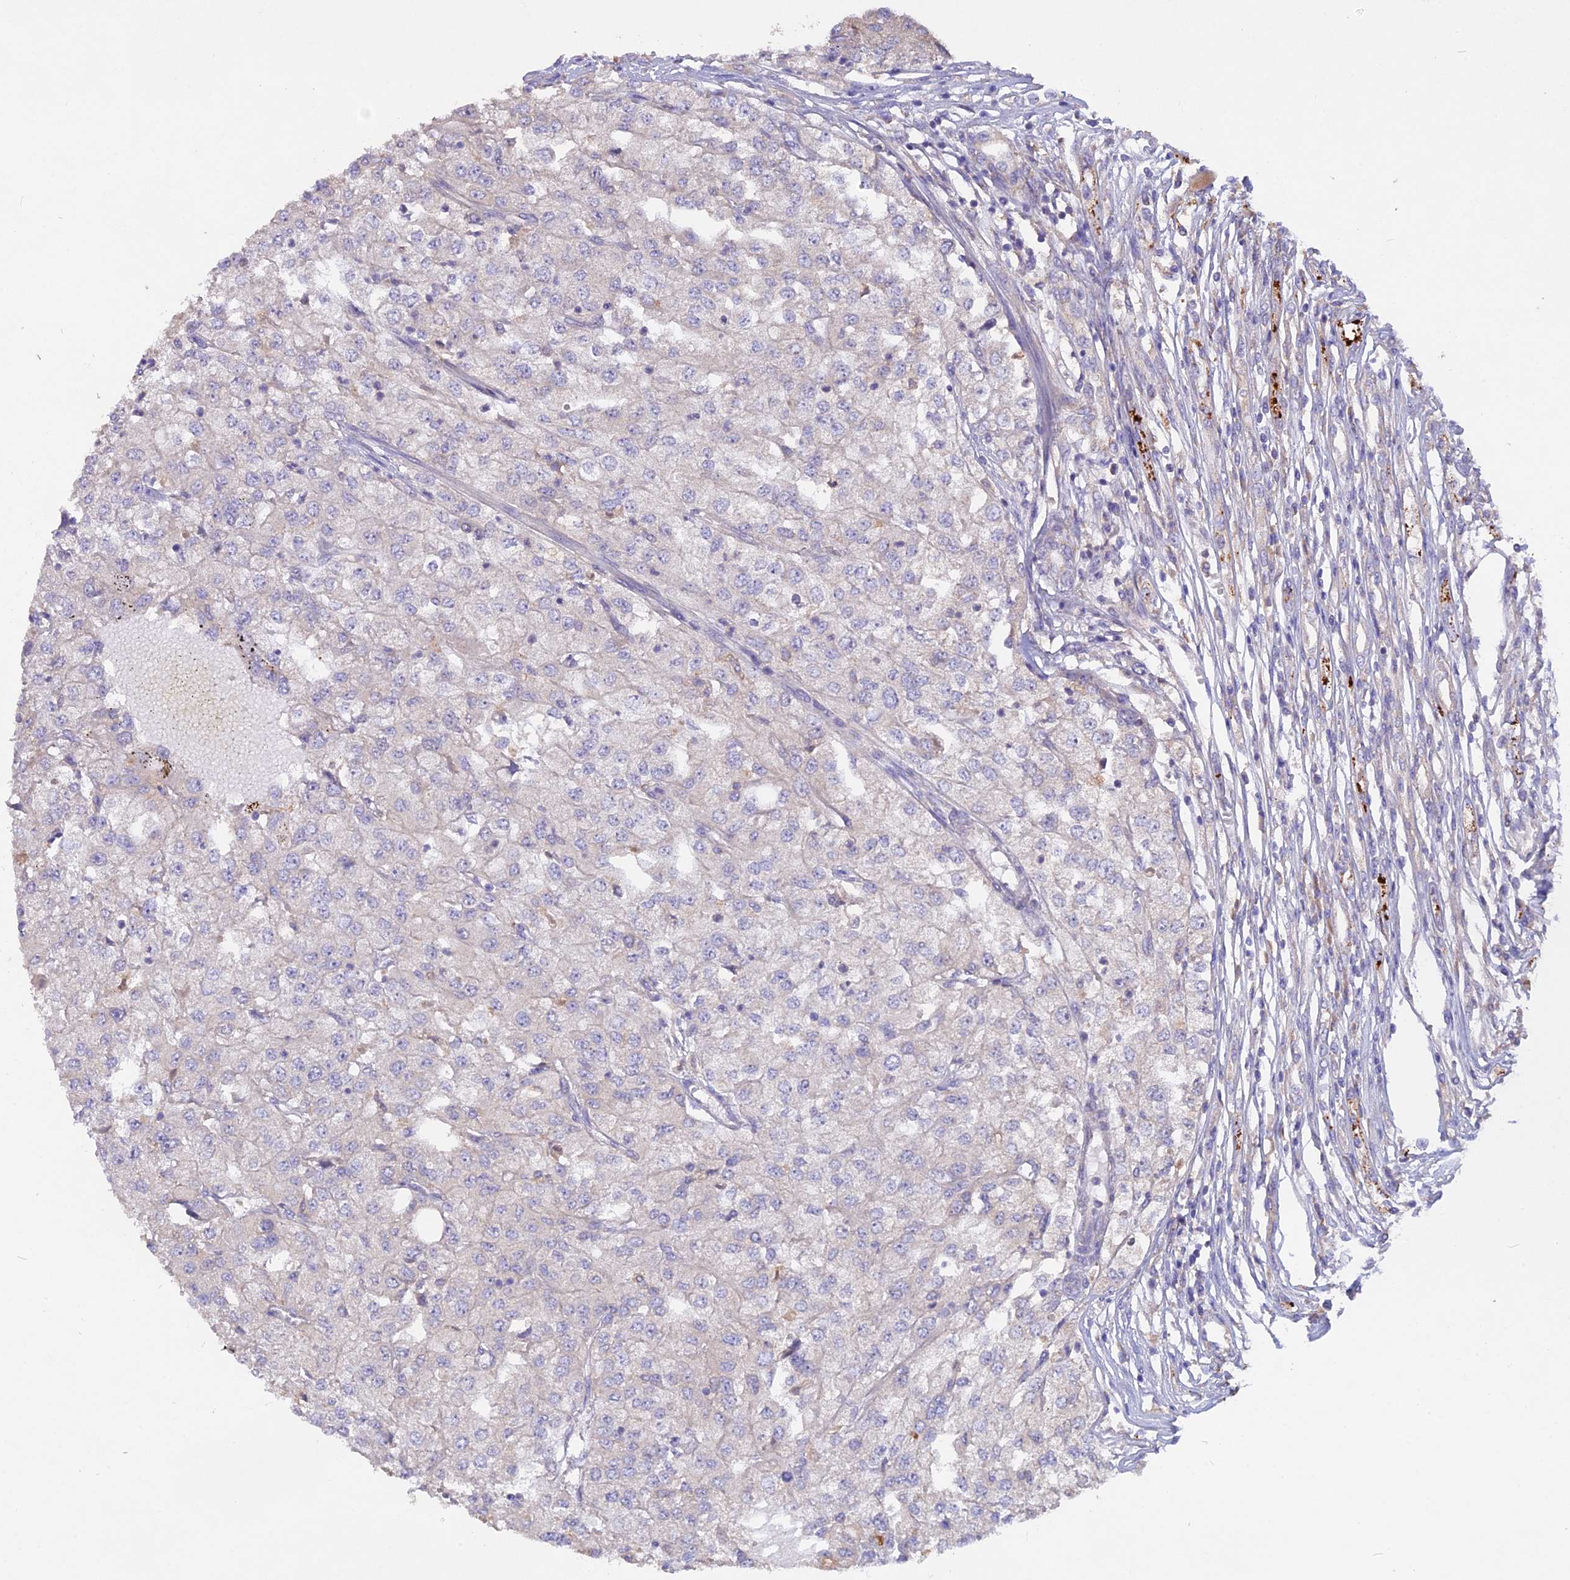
{"staining": {"intensity": "negative", "quantity": "none", "location": "none"}, "tissue": "renal cancer", "cell_type": "Tumor cells", "image_type": "cancer", "snomed": [{"axis": "morphology", "description": "Adenocarcinoma, NOS"}, {"axis": "topography", "description": "Kidney"}], "caption": "DAB immunohistochemical staining of renal adenocarcinoma shows no significant positivity in tumor cells. The staining is performed using DAB brown chromogen with nuclei counter-stained in using hematoxylin.", "gene": "SLC26A4", "patient": {"sex": "female", "age": 54}}